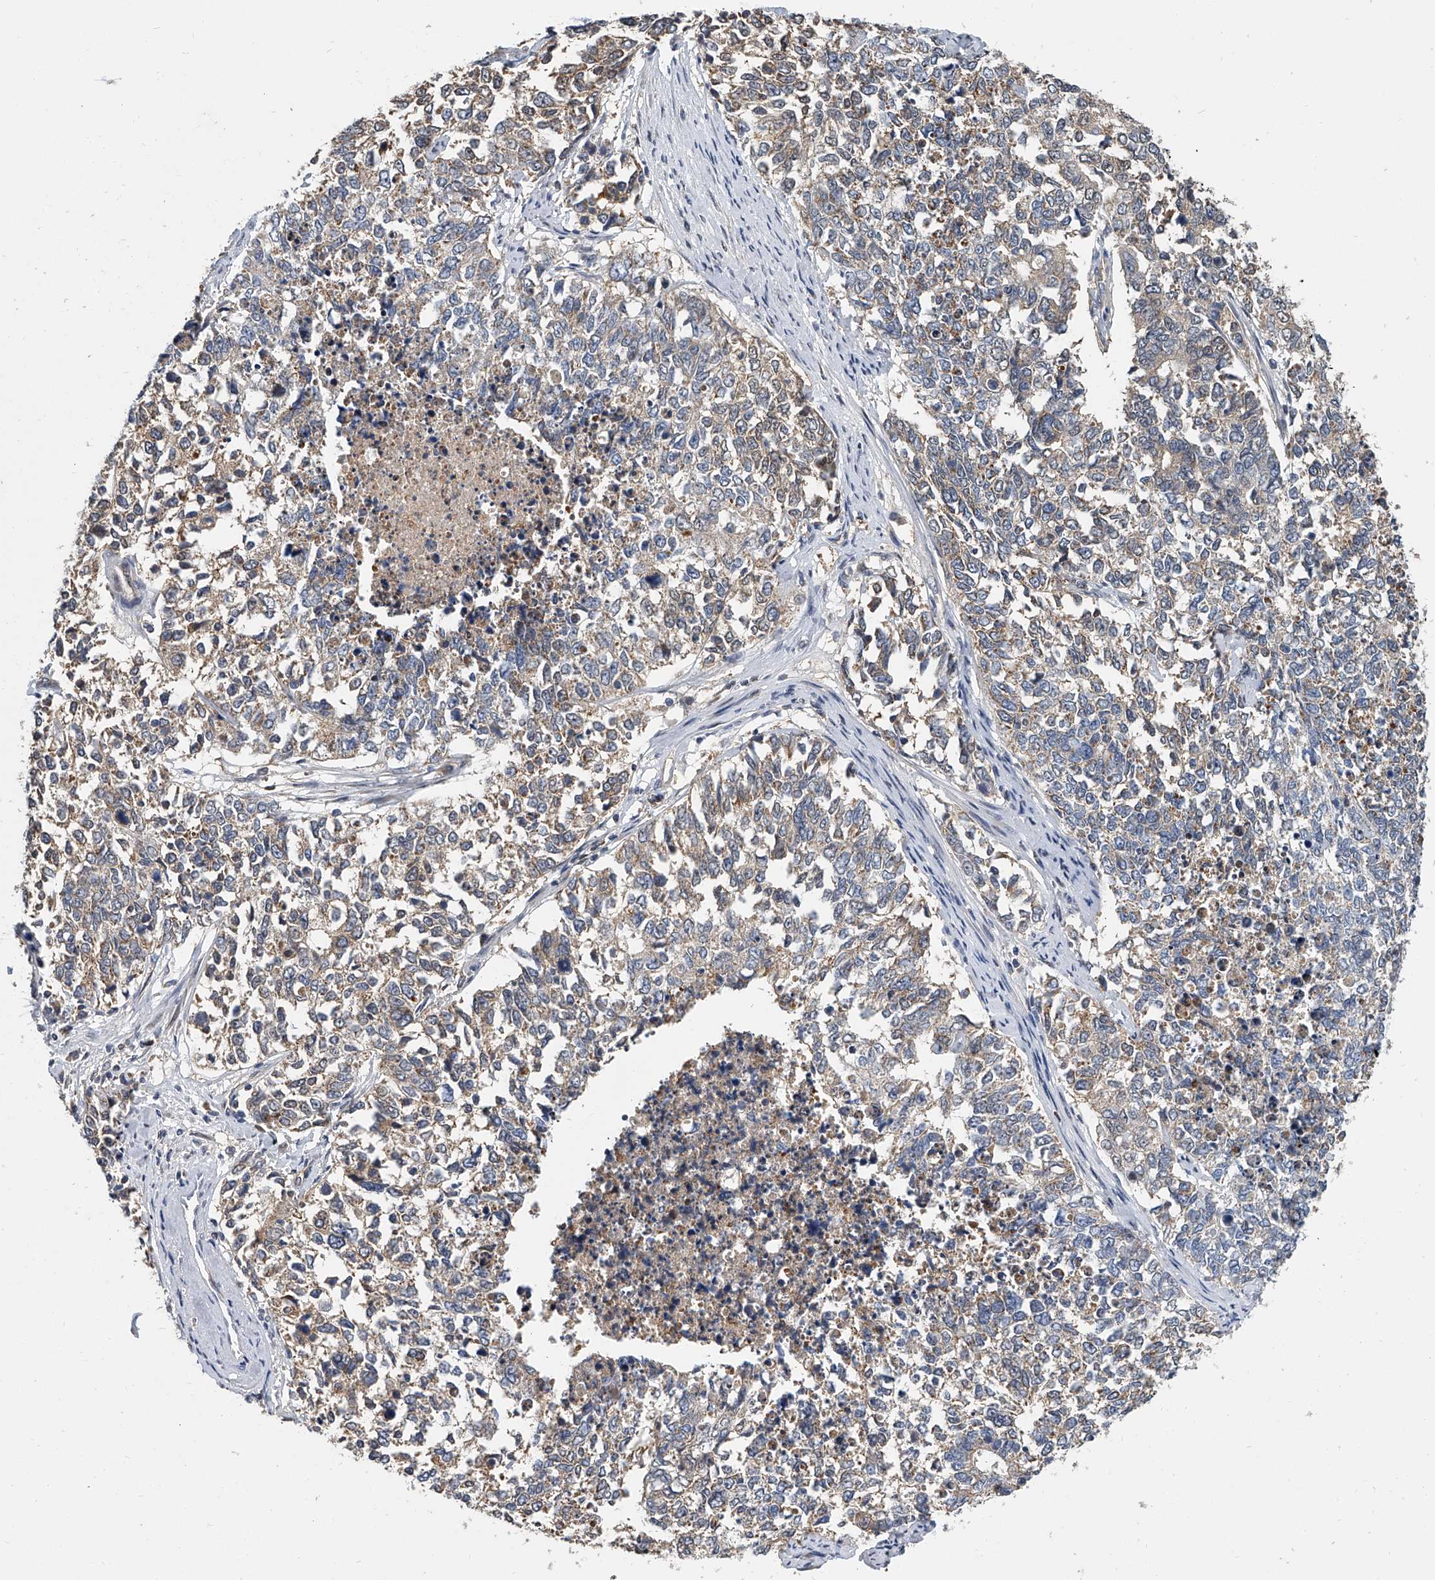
{"staining": {"intensity": "weak", "quantity": "25%-75%", "location": "cytoplasmic/membranous"}, "tissue": "cervical cancer", "cell_type": "Tumor cells", "image_type": "cancer", "snomed": [{"axis": "morphology", "description": "Squamous cell carcinoma, NOS"}, {"axis": "topography", "description": "Cervix"}], "caption": "Protein expression by immunohistochemistry (IHC) displays weak cytoplasmic/membranous positivity in approximately 25%-75% of tumor cells in squamous cell carcinoma (cervical).", "gene": "CD200", "patient": {"sex": "female", "age": 63}}